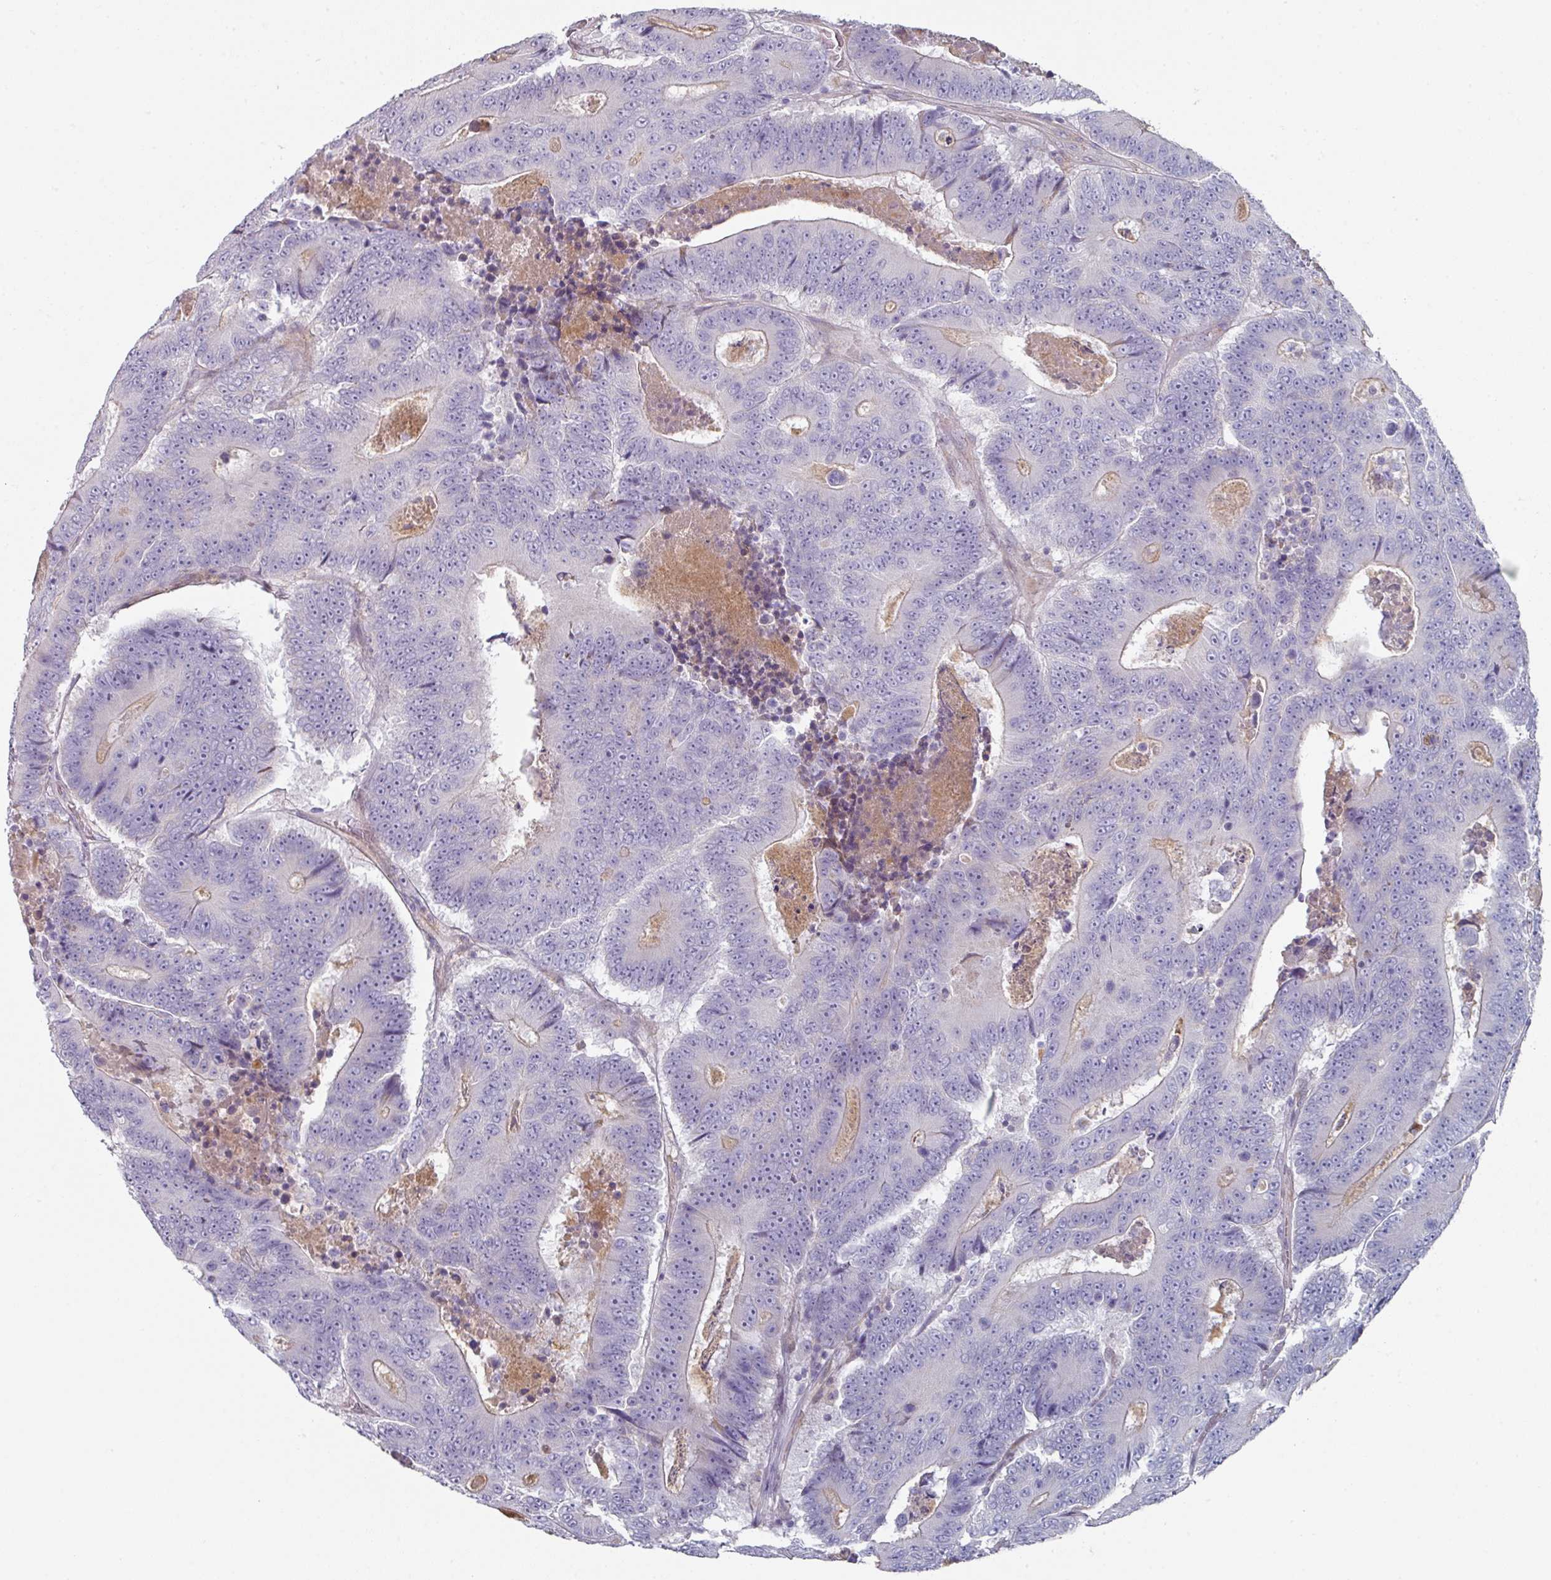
{"staining": {"intensity": "weak", "quantity": "<25%", "location": "cytoplasmic/membranous"}, "tissue": "colorectal cancer", "cell_type": "Tumor cells", "image_type": "cancer", "snomed": [{"axis": "morphology", "description": "Adenocarcinoma, NOS"}, {"axis": "topography", "description": "Colon"}], "caption": "This is a photomicrograph of IHC staining of colorectal adenocarcinoma, which shows no positivity in tumor cells. The staining was performed using DAB (3,3'-diaminobenzidine) to visualize the protein expression in brown, while the nuclei were stained in blue with hematoxylin (Magnification: 20x).", "gene": "WSB2", "patient": {"sex": "male", "age": 83}}